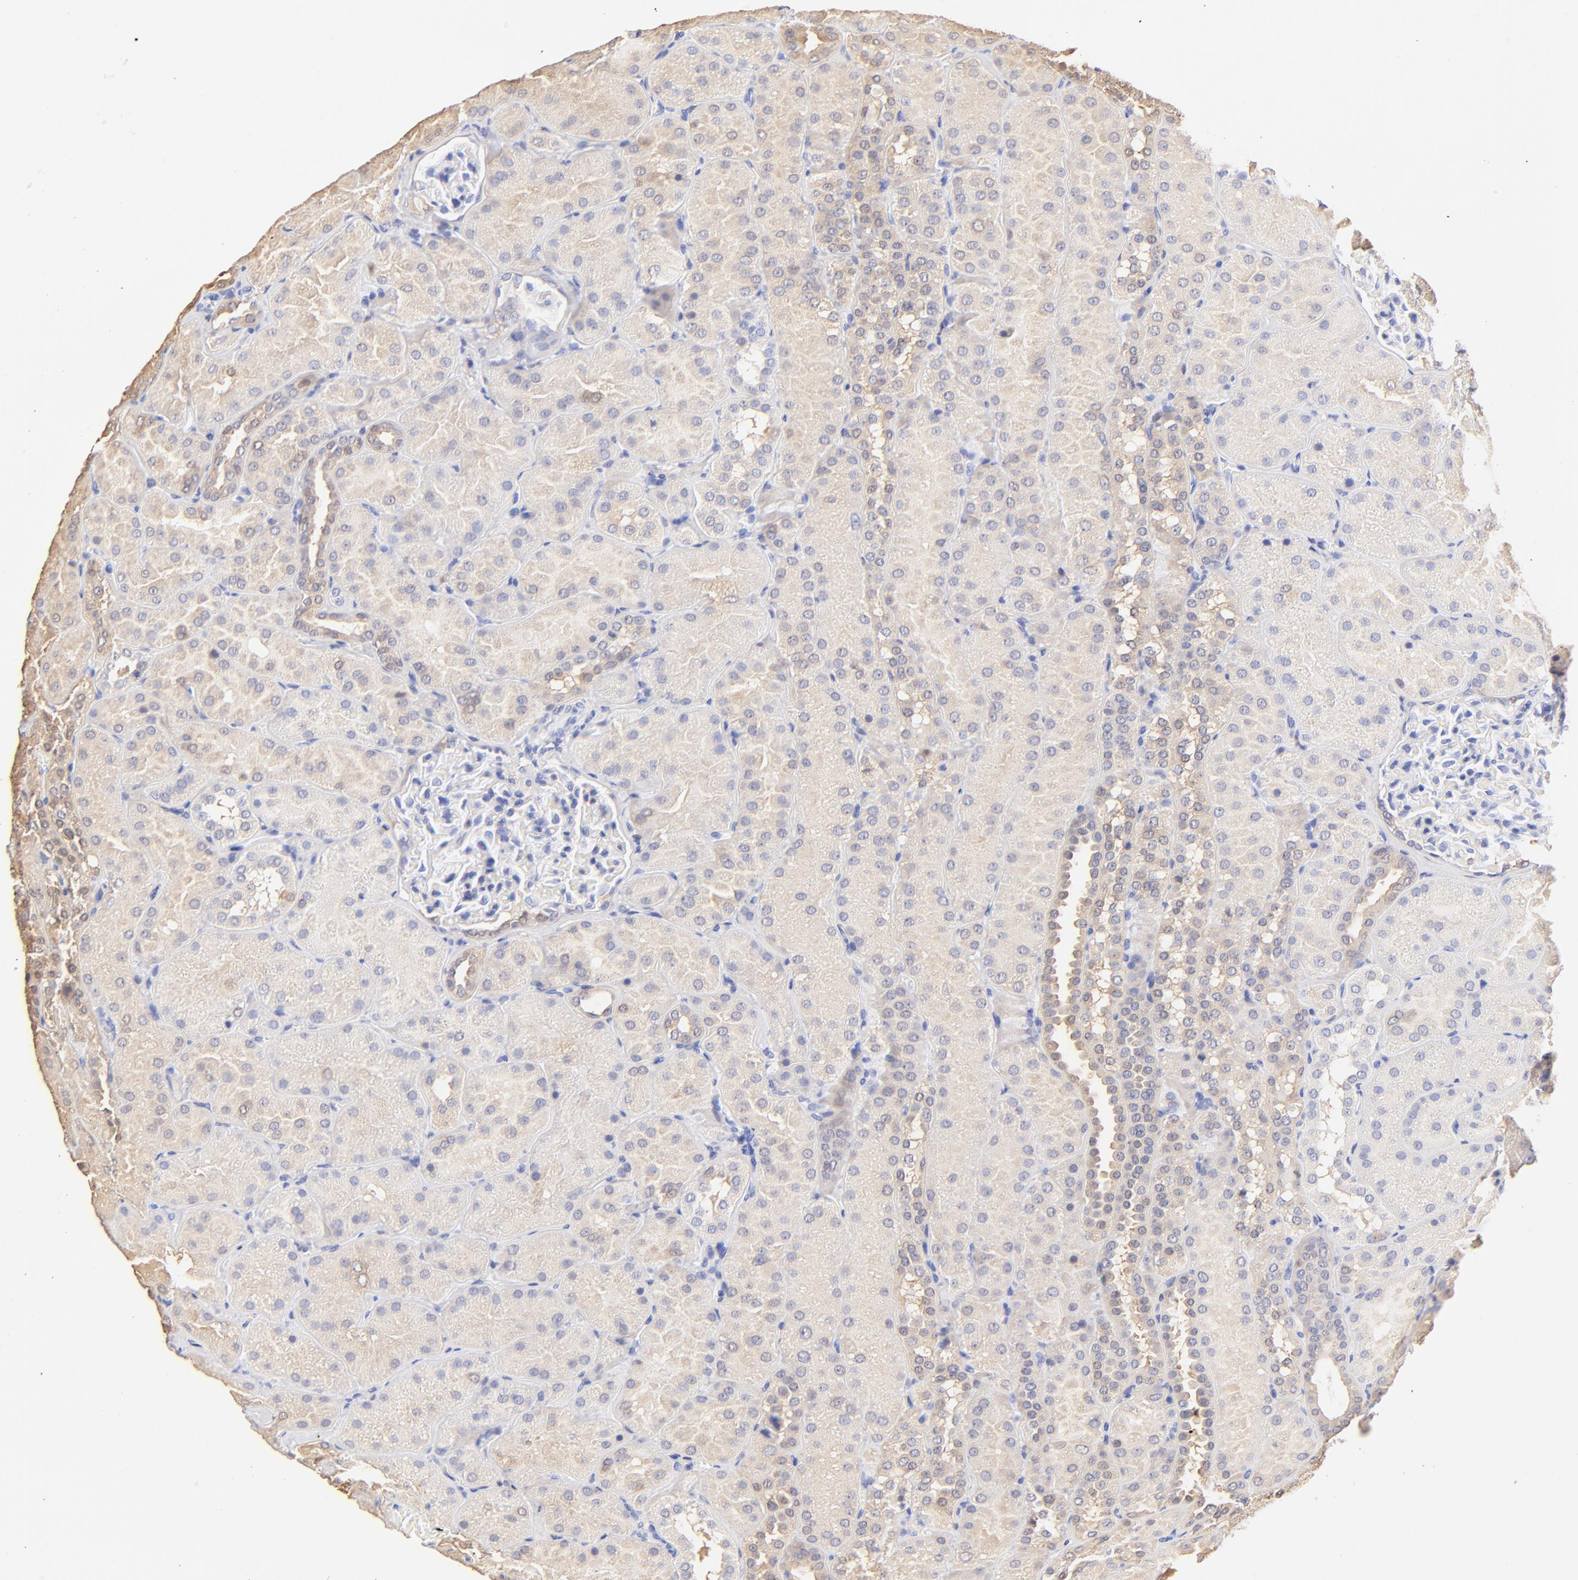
{"staining": {"intensity": "negative", "quantity": "none", "location": "none"}, "tissue": "kidney", "cell_type": "Cells in glomeruli", "image_type": "normal", "snomed": [{"axis": "morphology", "description": "Normal tissue, NOS"}, {"axis": "topography", "description": "Kidney"}], "caption": "Photomicrograph shows no significant protein positivity in cells in glomeruli of unremarkable kidney.", "gene": "ALDH1A1", "patient": {"sex": "male", "age": 28}}